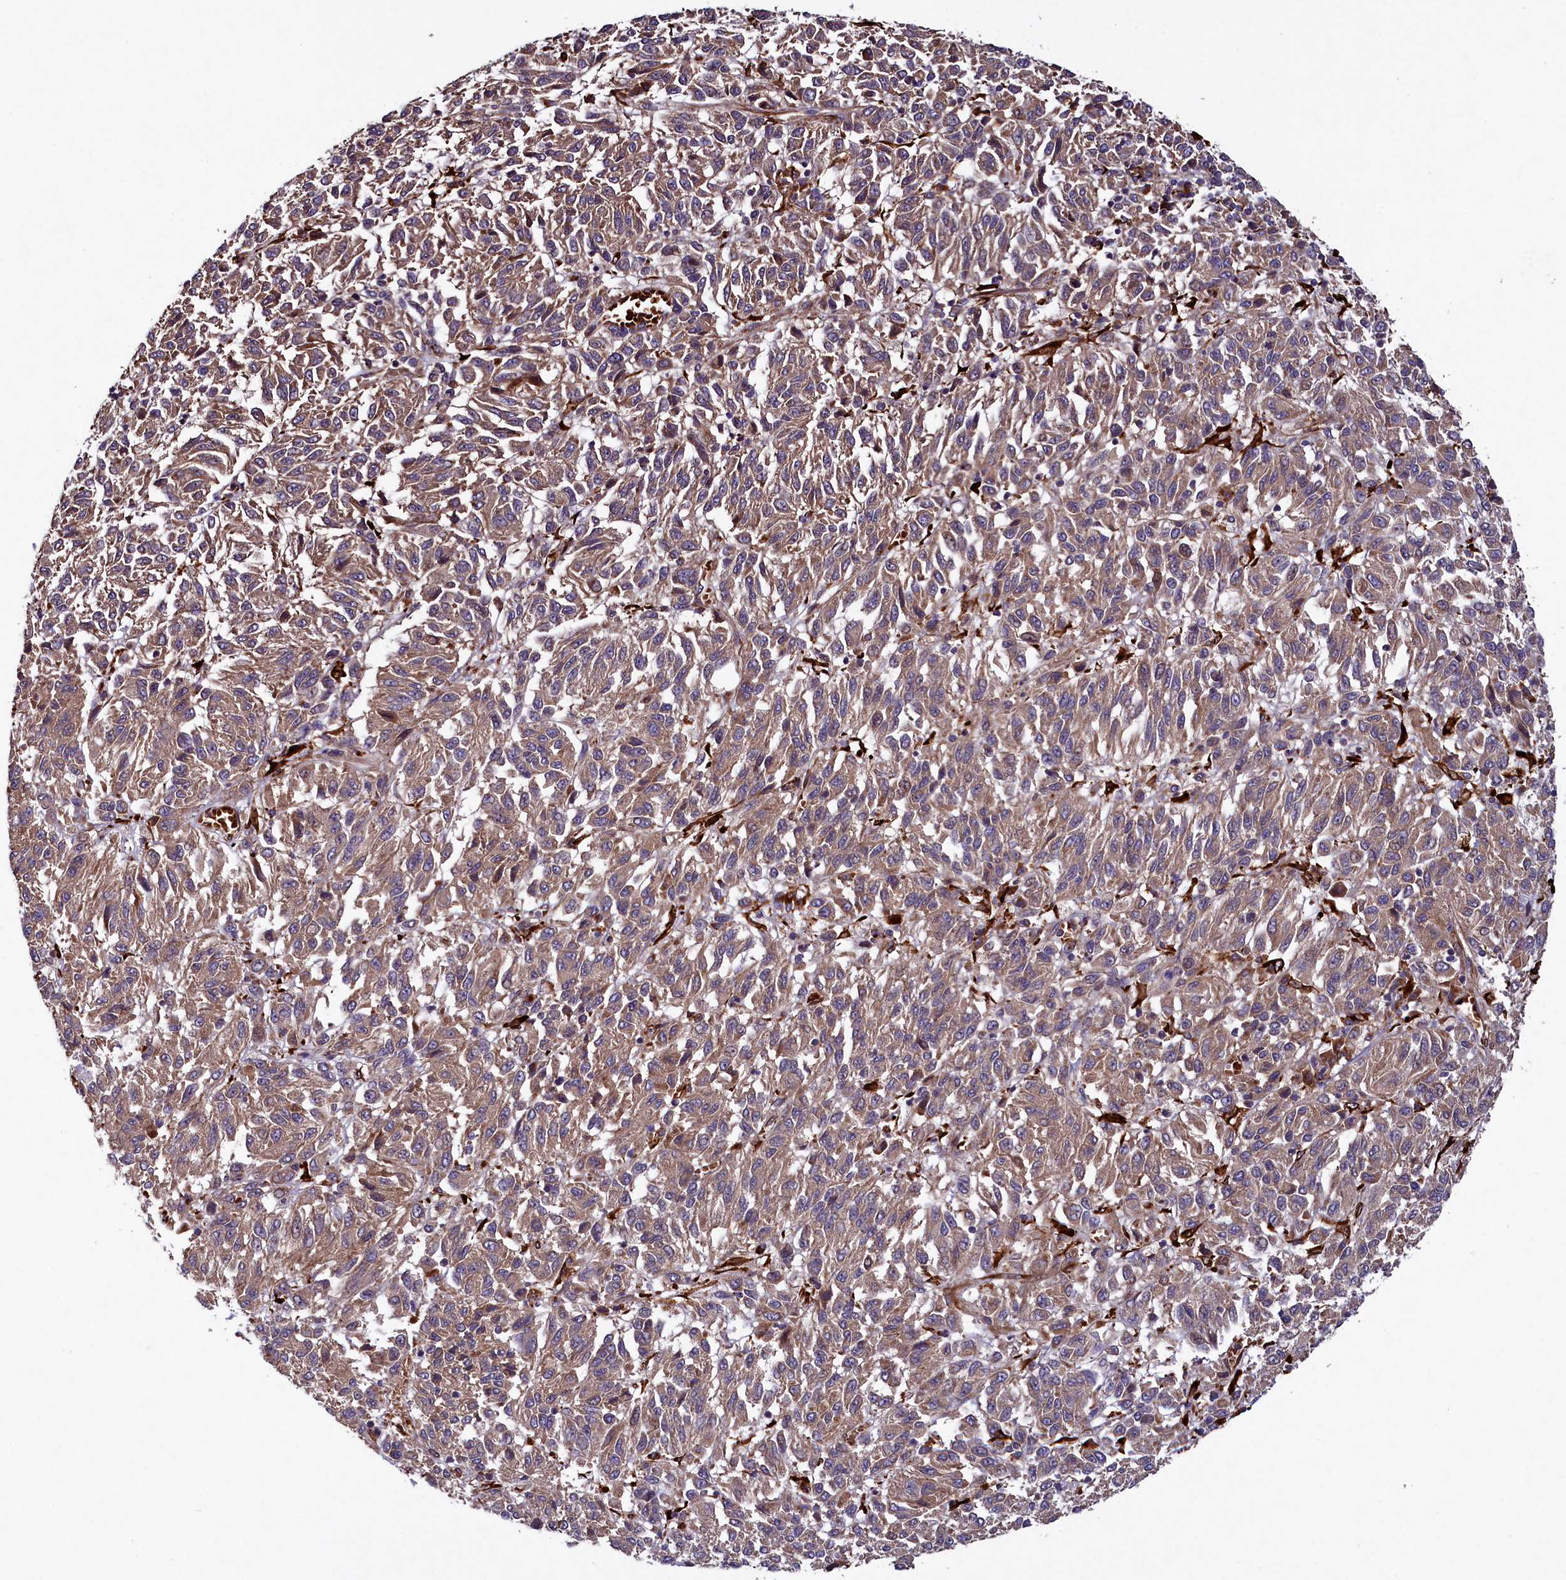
{"staining": {"intensity": "weak", "quantity": ">75%", "location": "cytoplasmic/membranous"}, "tissue": "melanoma", "cell_type": "Tumor cells", "image_type": "cancer", "snomed": [{"axis": "morphology", "description": "Malignant melanoma, Metastatic site"}, {"axis": "topography", "description": "Lung"}], "caption": "Weak cytoplasmic/membranous protein positivity is seen in about >75% of tumor cells in malignant melanoma (metastatic site). Ihc stains the protein of interest in brown and the nuclei are stained blue.", "gene": "ARRDC4", "patient": {"sex": "male", "age": 64}}